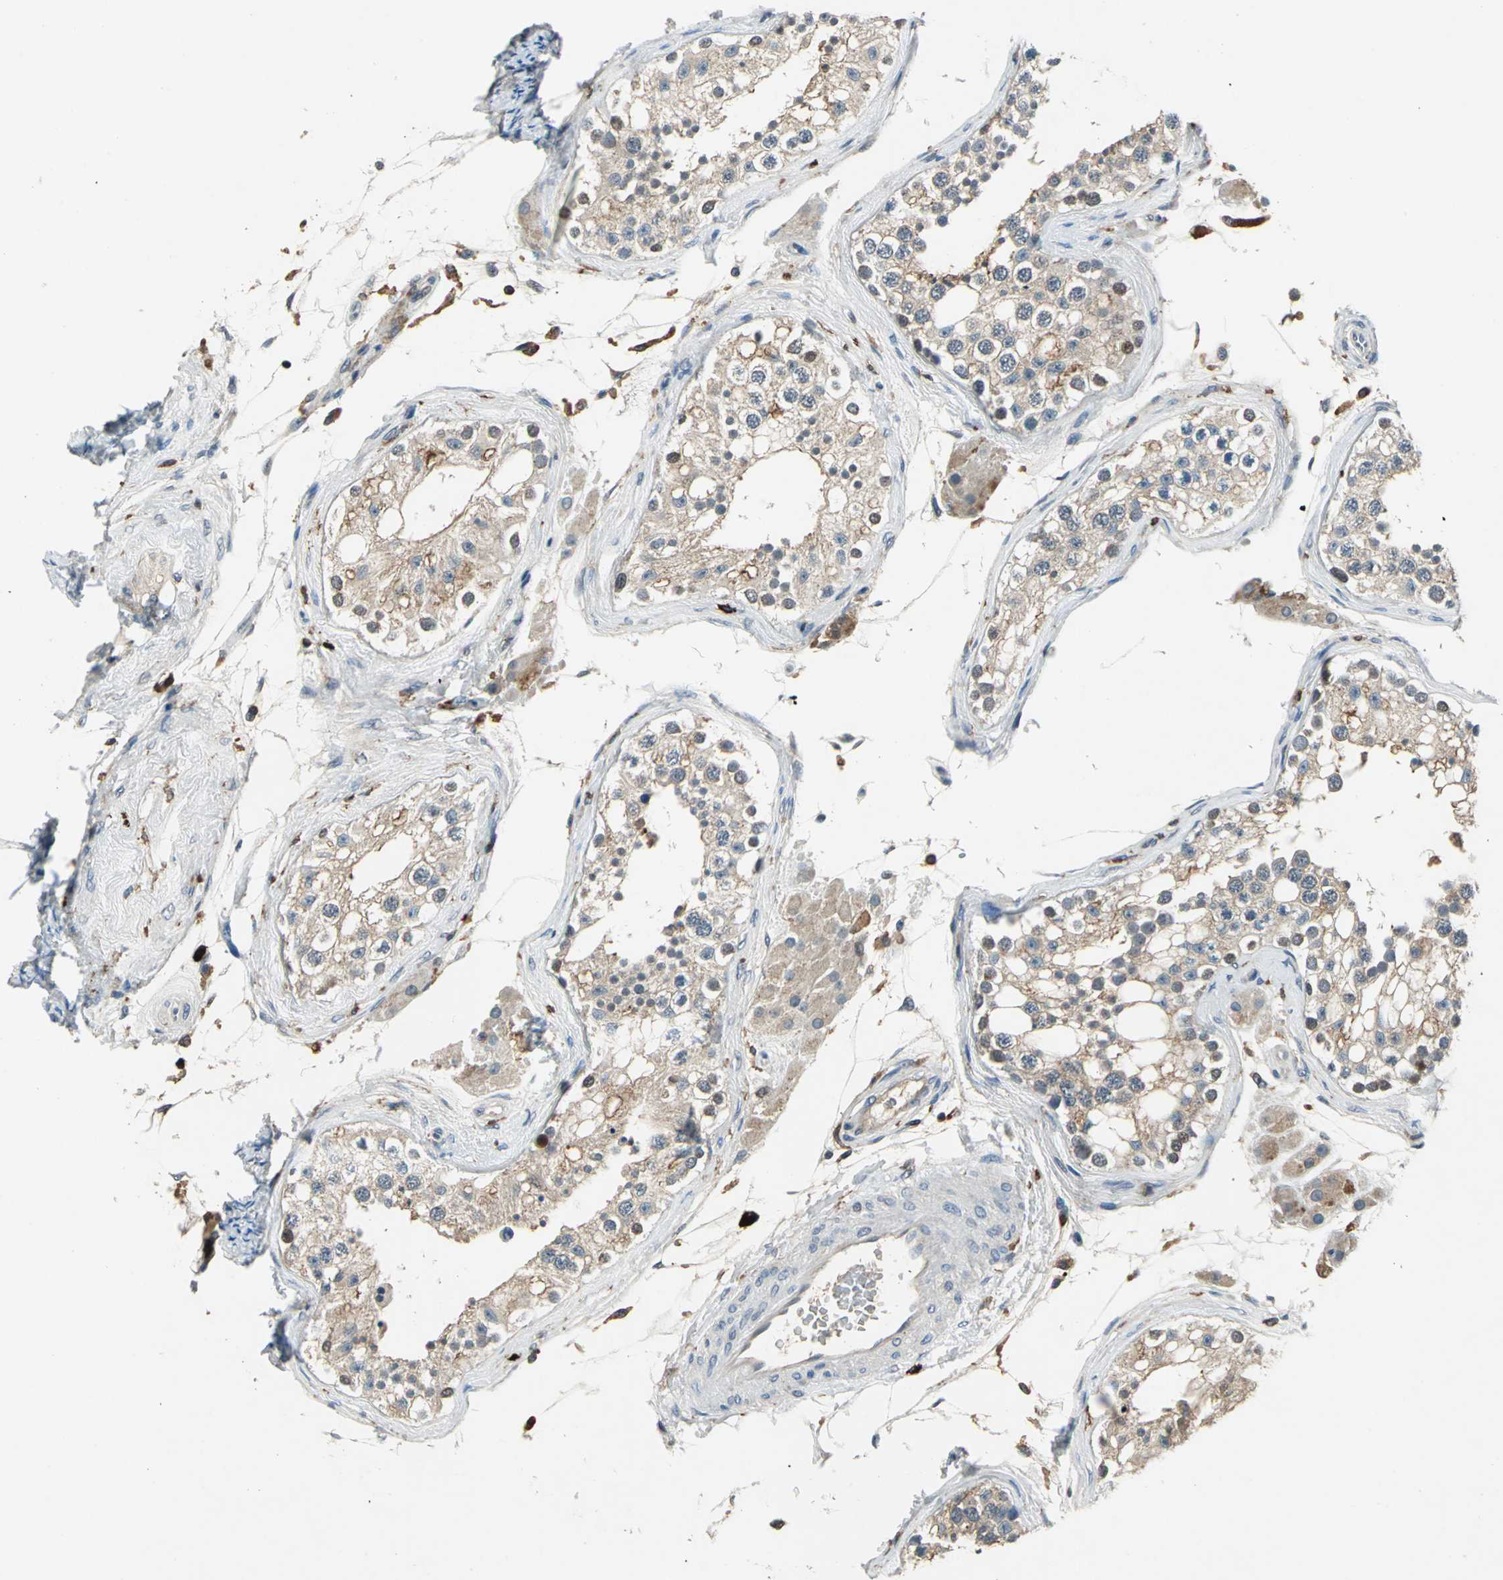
{"staining": {"intensity": "weak", "quantity": ">75%", "location": "cytoplasmic/membranous"}, "tissue": "testis", "cell_type": "Cells in seminiferous ducts", "image_type": "normal", "snomed": [{"axis": "morphology", "description": "Normal tissue, NOS"}, {"axis": "topography", "description": "Testis"}], "caption": "Normal testis demonstrates weak cytoplasmic/membranous staining in approximately >75% of cells in seminiferous ducts.", "gene": "SLC19A2", "patient": {"sex": "male", "age": 68}}